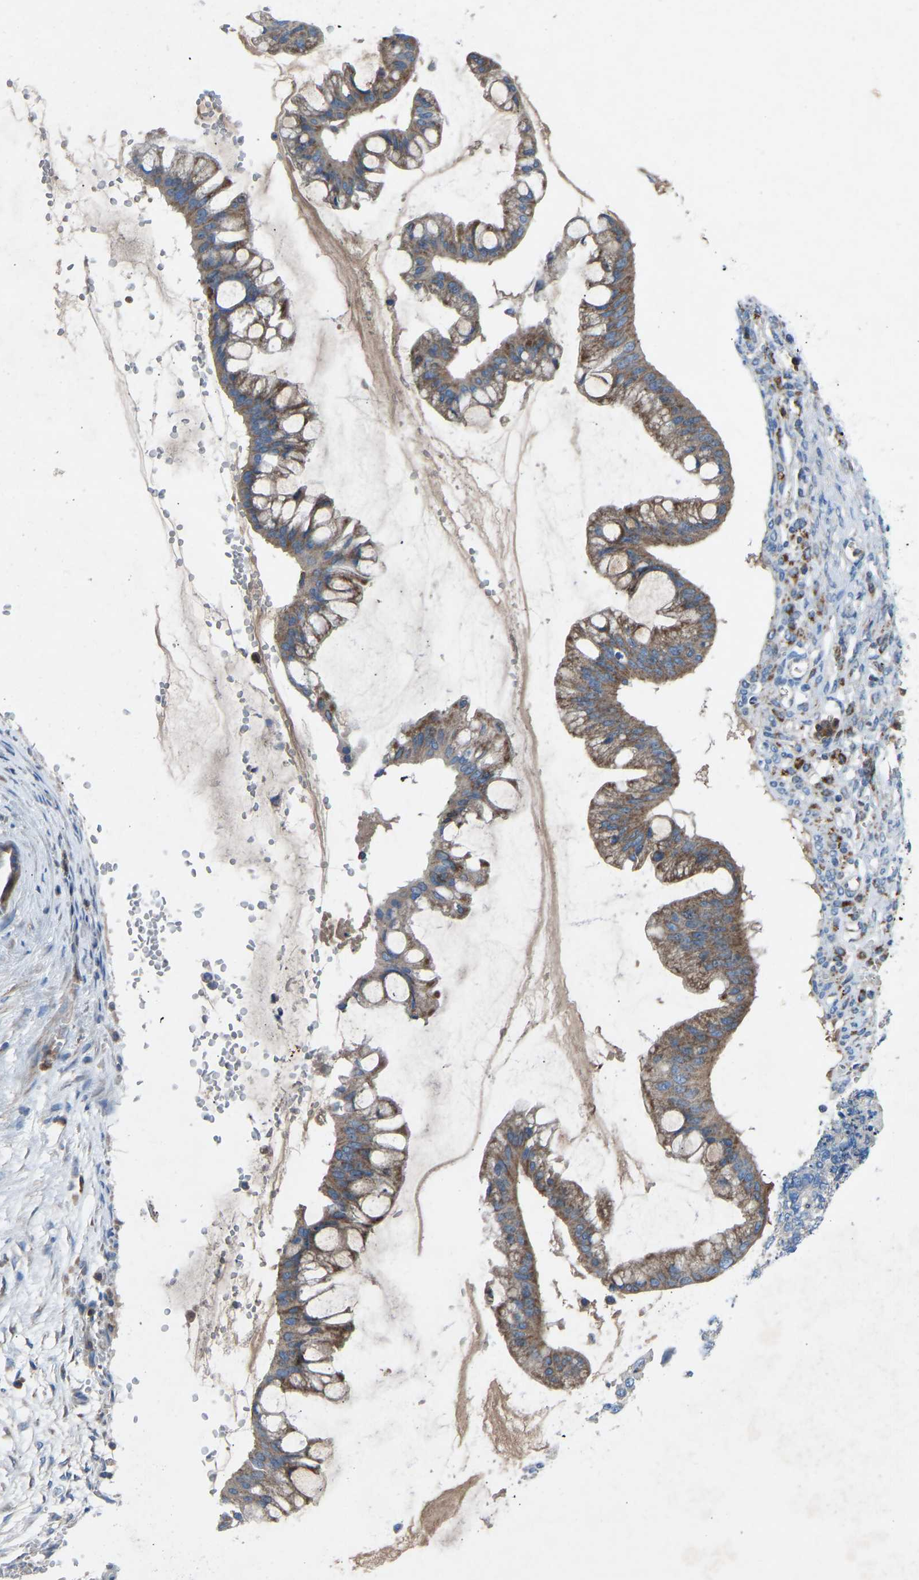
{"staining": {"intensity": "moderate", "quantity": ">75%", "location": "cytoplasmic/membranous"}, "tissue": "ovarian cancer", "cell_type": "Tumor cells", "image_type": "cancer", "snomed": [{"axis": "morphology", "description": "Cystadenocarcinoma, mucinous, NOS"}, {"axis": "topography", "description": "Ovary"}], "caption": "DAB immunohistochemical staining of ovarian cancer demonstrates moderate cytoplasmic/membranous protein positivity in approximately >75% of tumor cells.", "gene": "GRK6", "patient": {"sex": "female", "age": 73}}